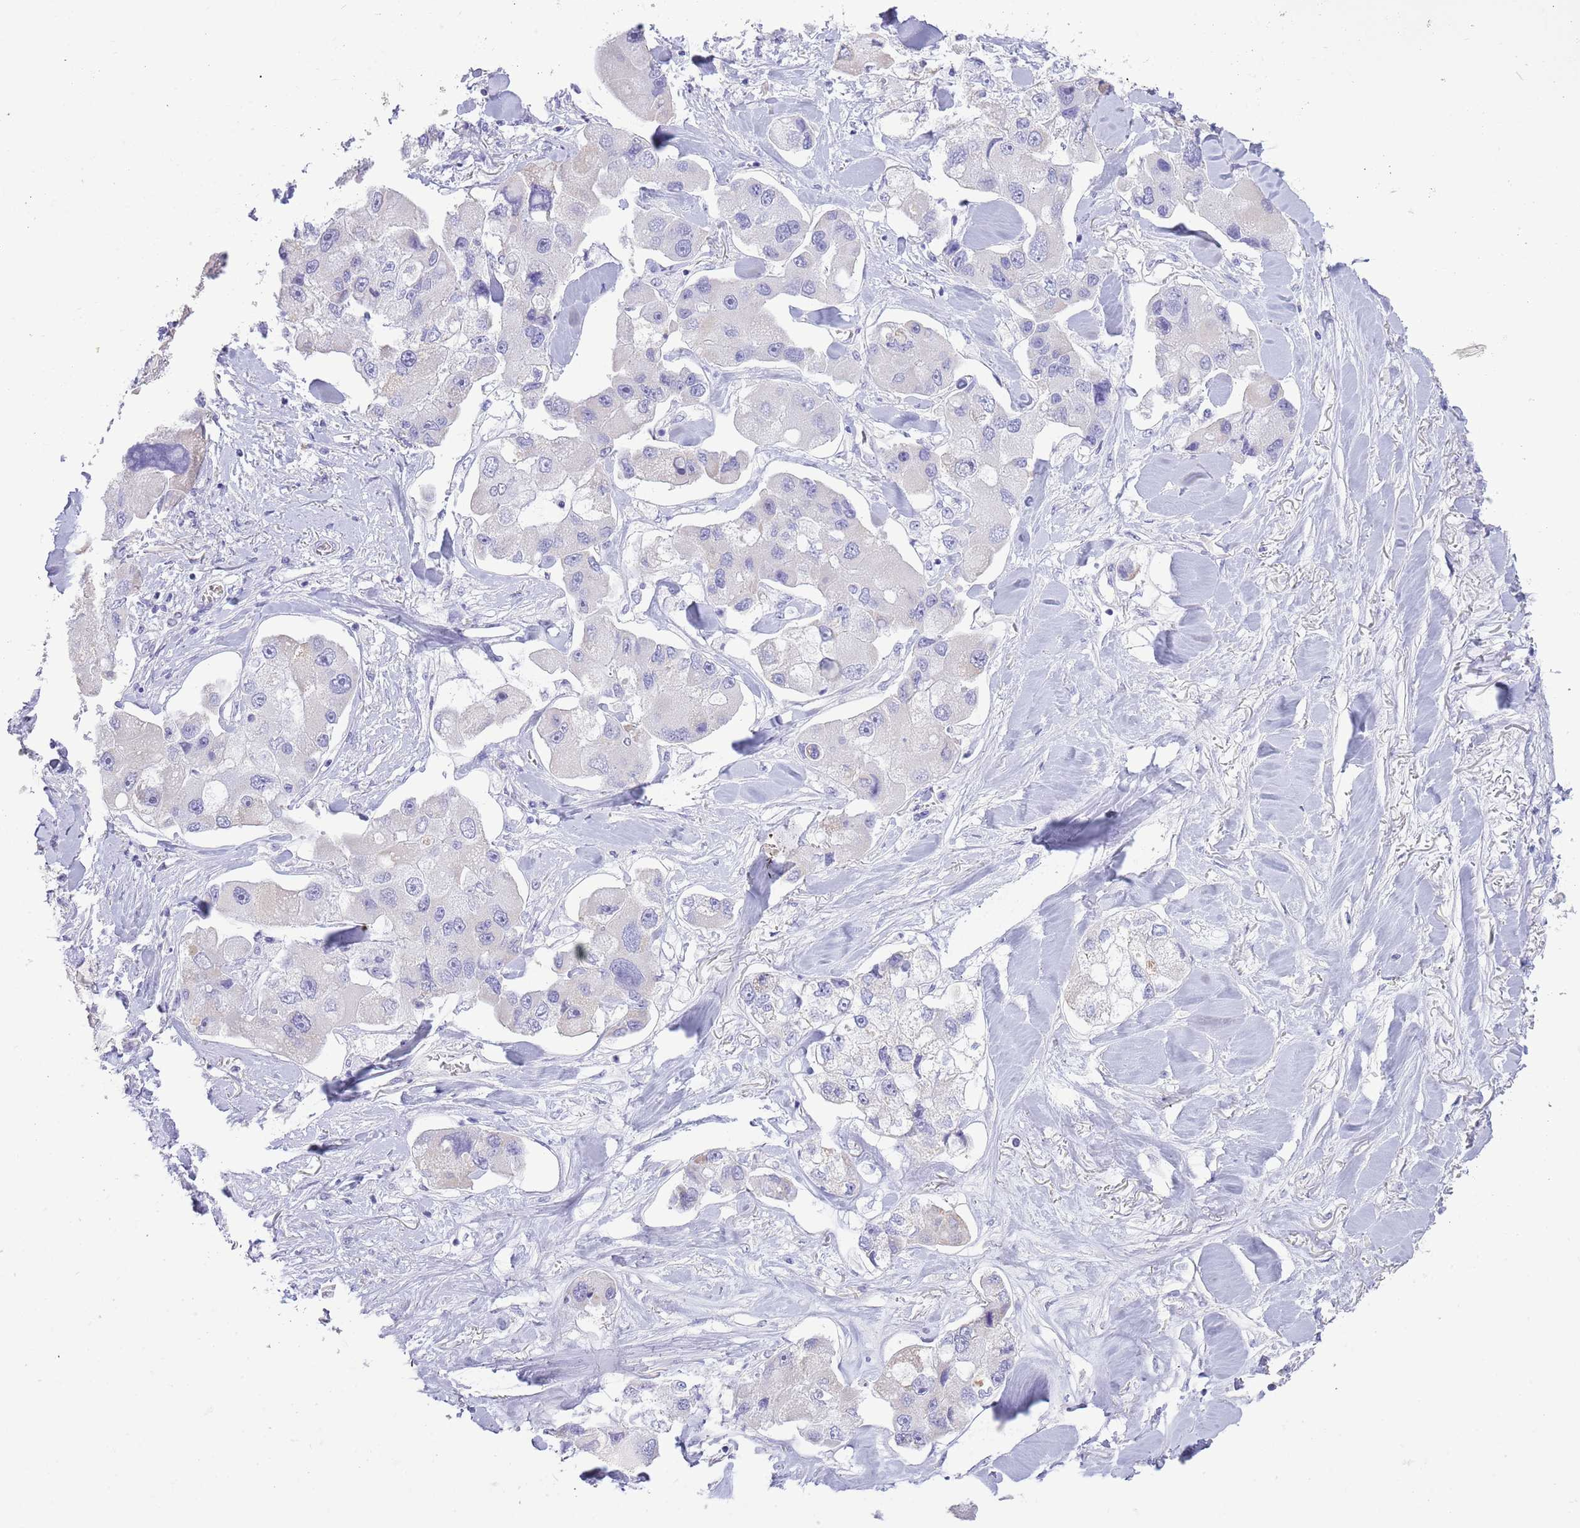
{"staining": {"intensity": "negative", "quantity": "none", "location": "none"}, "tissue": "lung cancer", "cell_type": "Tumor cells", "image_type": "cancer", "snomed": [{"axis": "morphology", "description": "Adenocarcinoma, NOS"}, {"axis": "topography", "description": "Lung"}], "caption": "Photomicrograph shows no protein positivity in tumor cells of lung cancer tissue.", "gene": "ACR", "patient": {"sex": "female", "age": 54}}